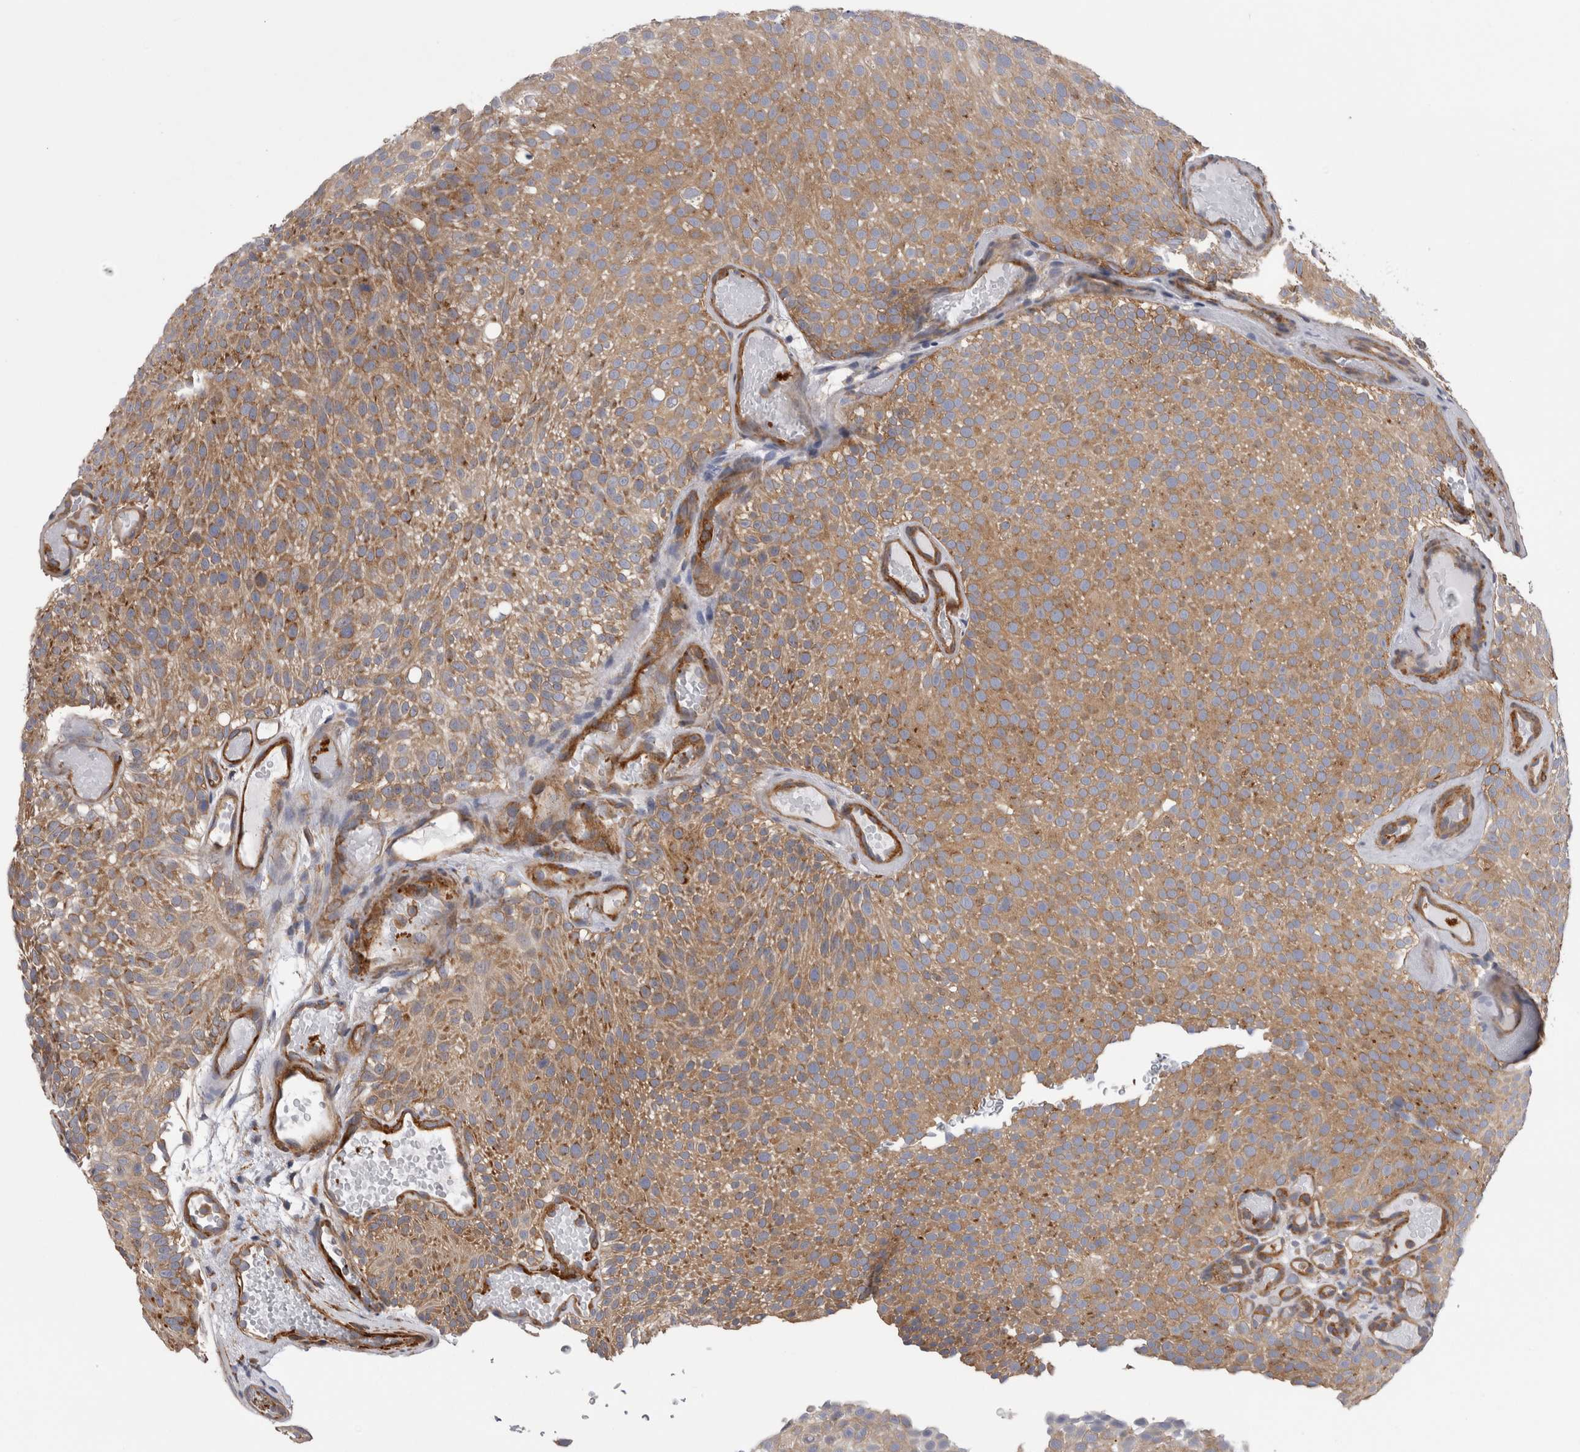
{"staining": {"intensity": "weak", "quantity": ">75%", "location": "cytoplasmic/membranous"}, "tissue": "urothelial cancer", "cell_type": "Tumor cells", "image_type": "cancer", "snomed": [{"axis": "morphology", "description": "Urothelial carcinoma, Low grade"}, {"axis": "topography", "description": "Urinary bladder"}], "caption": "Immunohistochemical staining of urothelial cancer displays low levels of weak cytoplasmic/membranous staining in about >75% of tumor cells. The staining was performed using DAB (3,3'-diaminobenzidine) to visualize the protein expression in brown, while the nuclei were stained in blue with hematoxylin (Magnification: 20x).", "gene": "EPRS1", "patient": {"sex": "male", "age": 78}}